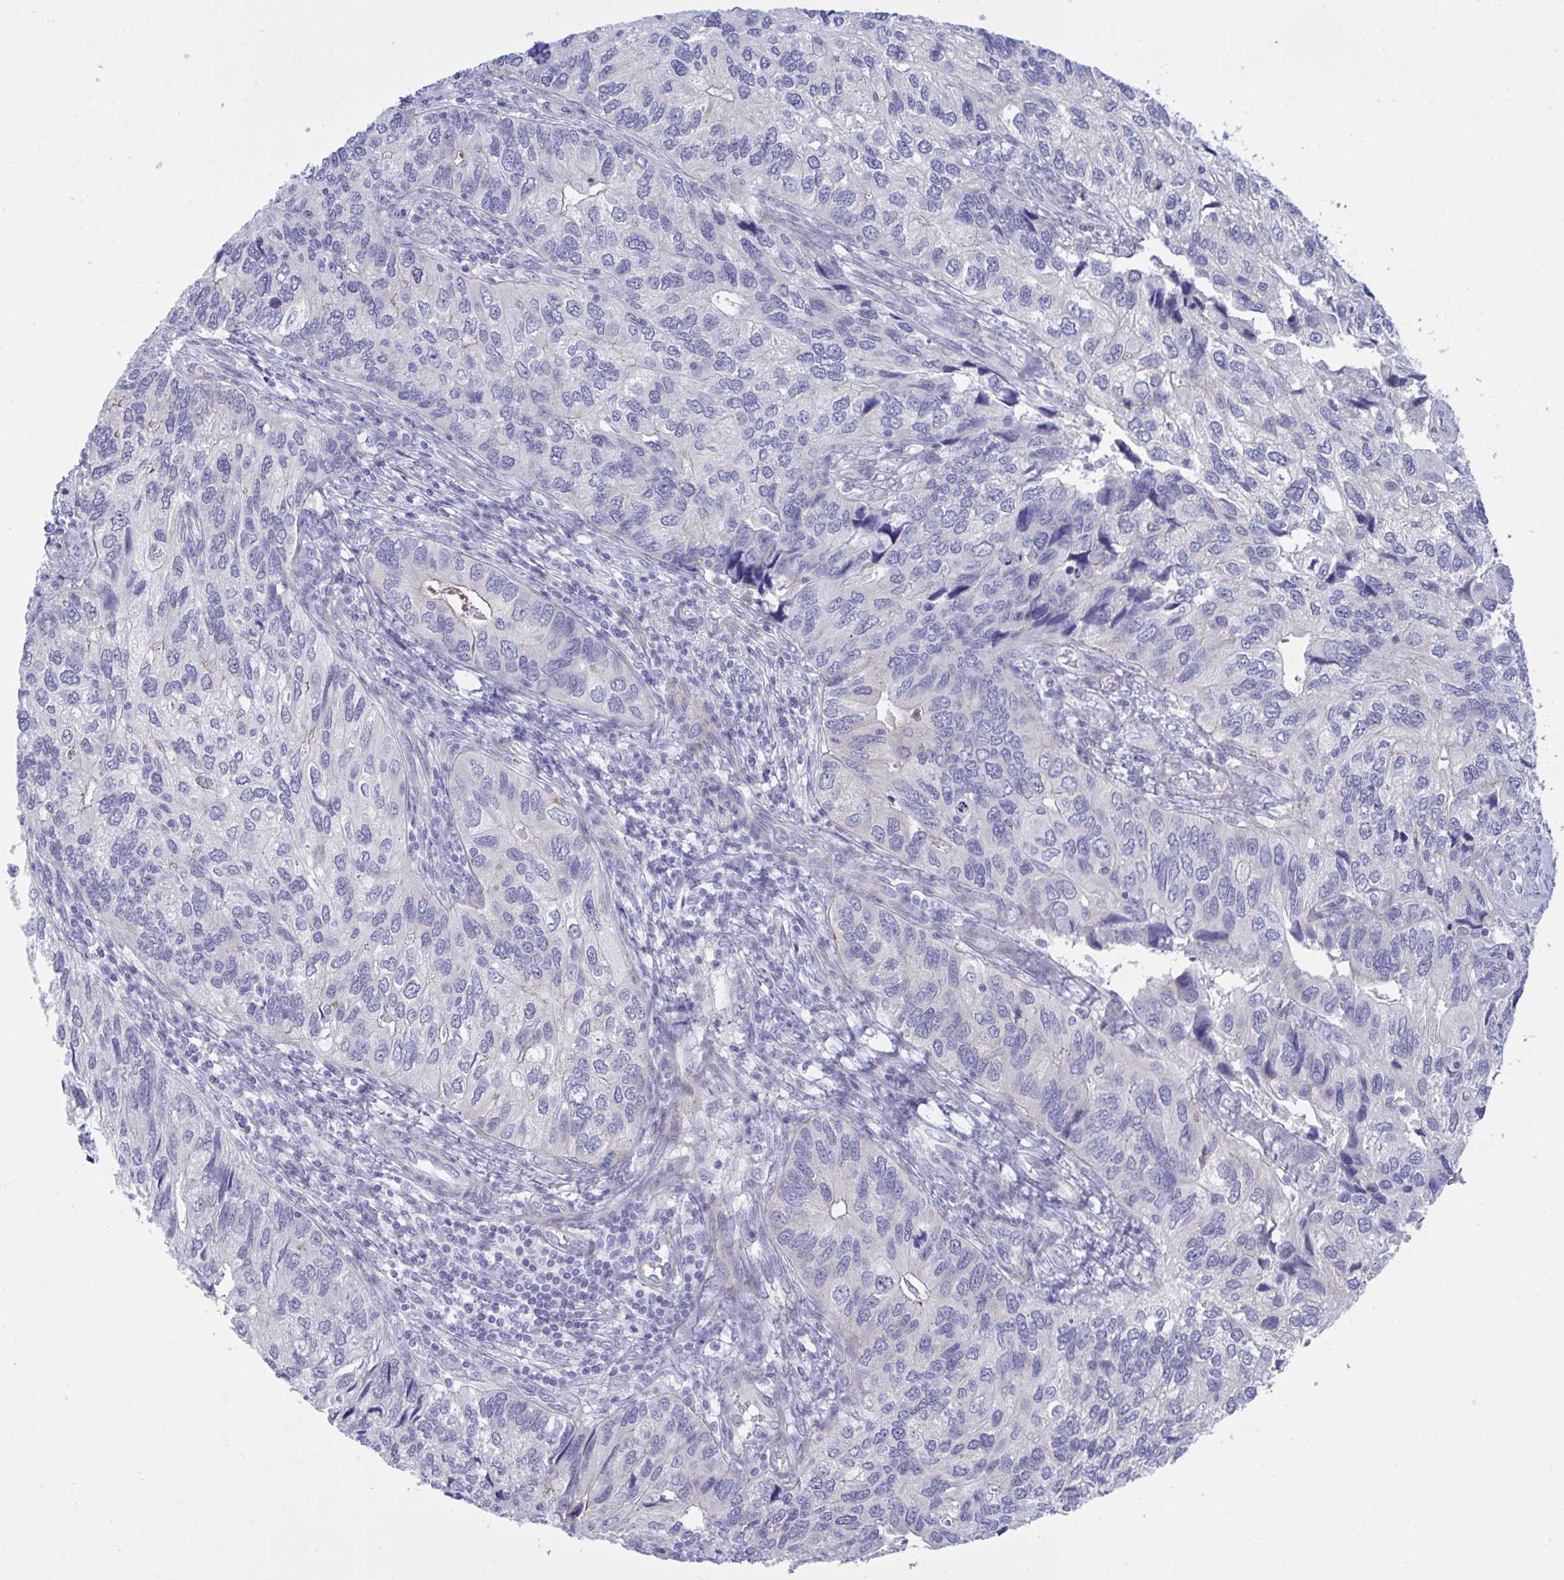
{"staining": {"intensity": "negative", "quantity": "none", "location": "none"}, "tissue": "endometrial cancer", "cell_type": "Tumor cells", "image_type": "cancer", "snomed": [{"axis": "morphology", "description": "Carcinoma, NOS"}, {"axis": "topography", "description": "Uterus"}], "caption": "Tumor cells show no significant expression in endometrial carcinoma.", "gene": "MED9", "patient": {"sex": "female", "age": 76}}